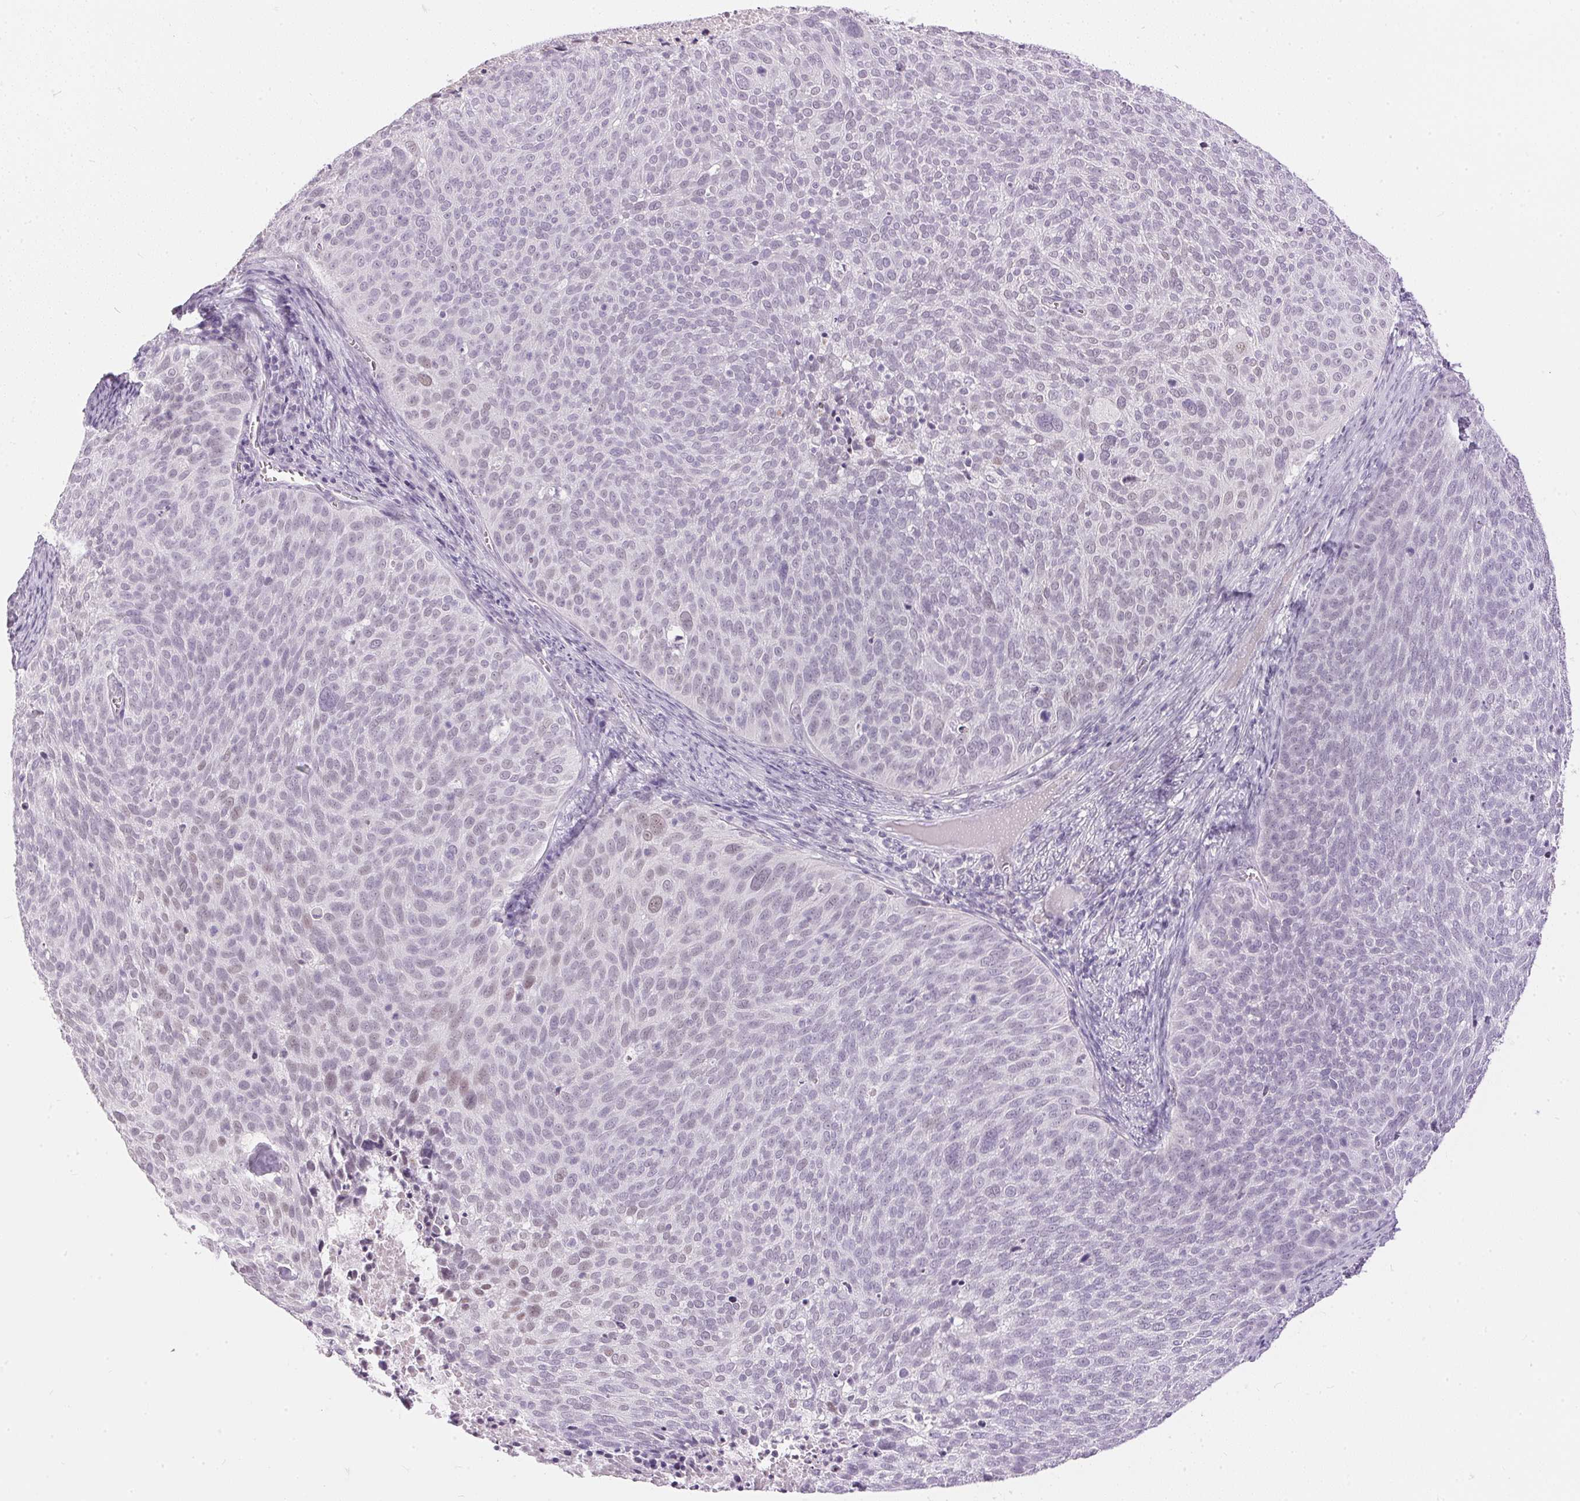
{"staining": {"intensity": "weak", "quantity": "<25%", "location": "nuclear"}, "tissue": "cervical cancer", "cell_type": "Tumor cells", "image_type": "cancer", "snomed": [{"axis": "morphology", "description": "Squamous cell carcinoma, NOS"}, {"axis": "topography", "description": "Cervix"}], "caption": "IHC of human cervical cancer (squamous cell carcinoma) reveals no positivity in tumor cells.", "gene": "GBP6", "patient": {"sex": "female", "age": 39}}